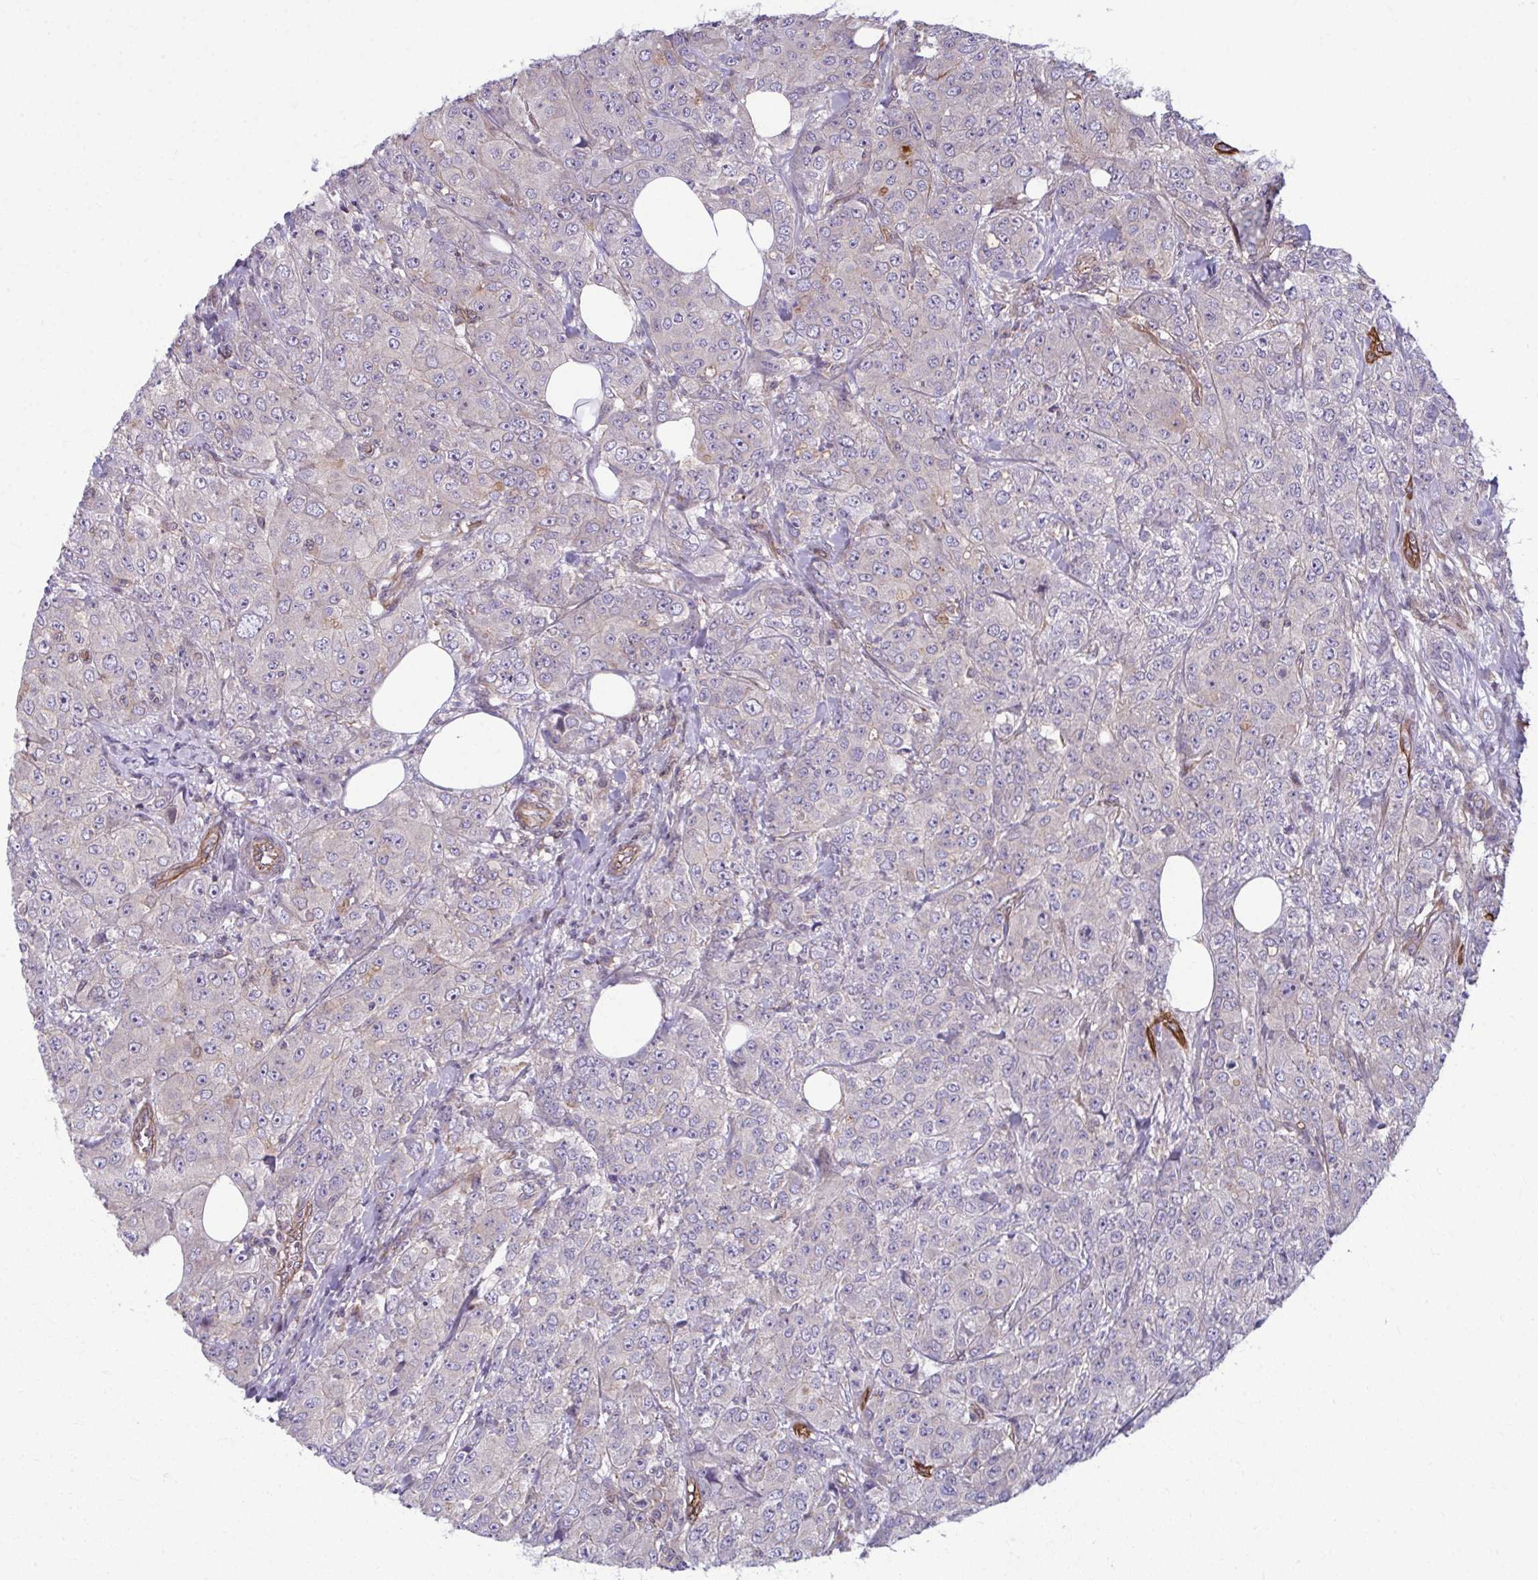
{"staining": {"intensity": "negative", "quantity": "none", "location": "none"}, "tissue": "breast cancer", "cell_type": "Tumor cells", "image_type": "cancer", "snomed": [{"axis": "morphology", "description": "Normal tissue, NOS"}, {"axis": "morphology", "description": "Duct carcinoma"}, {"axis": "topography", "description": "Breast"}], "caption": "The micrograph reveals no staining of tumor cells in breast cancer.", "gene": "EID2B", "patient": {"sex": "female", "age": 43}}